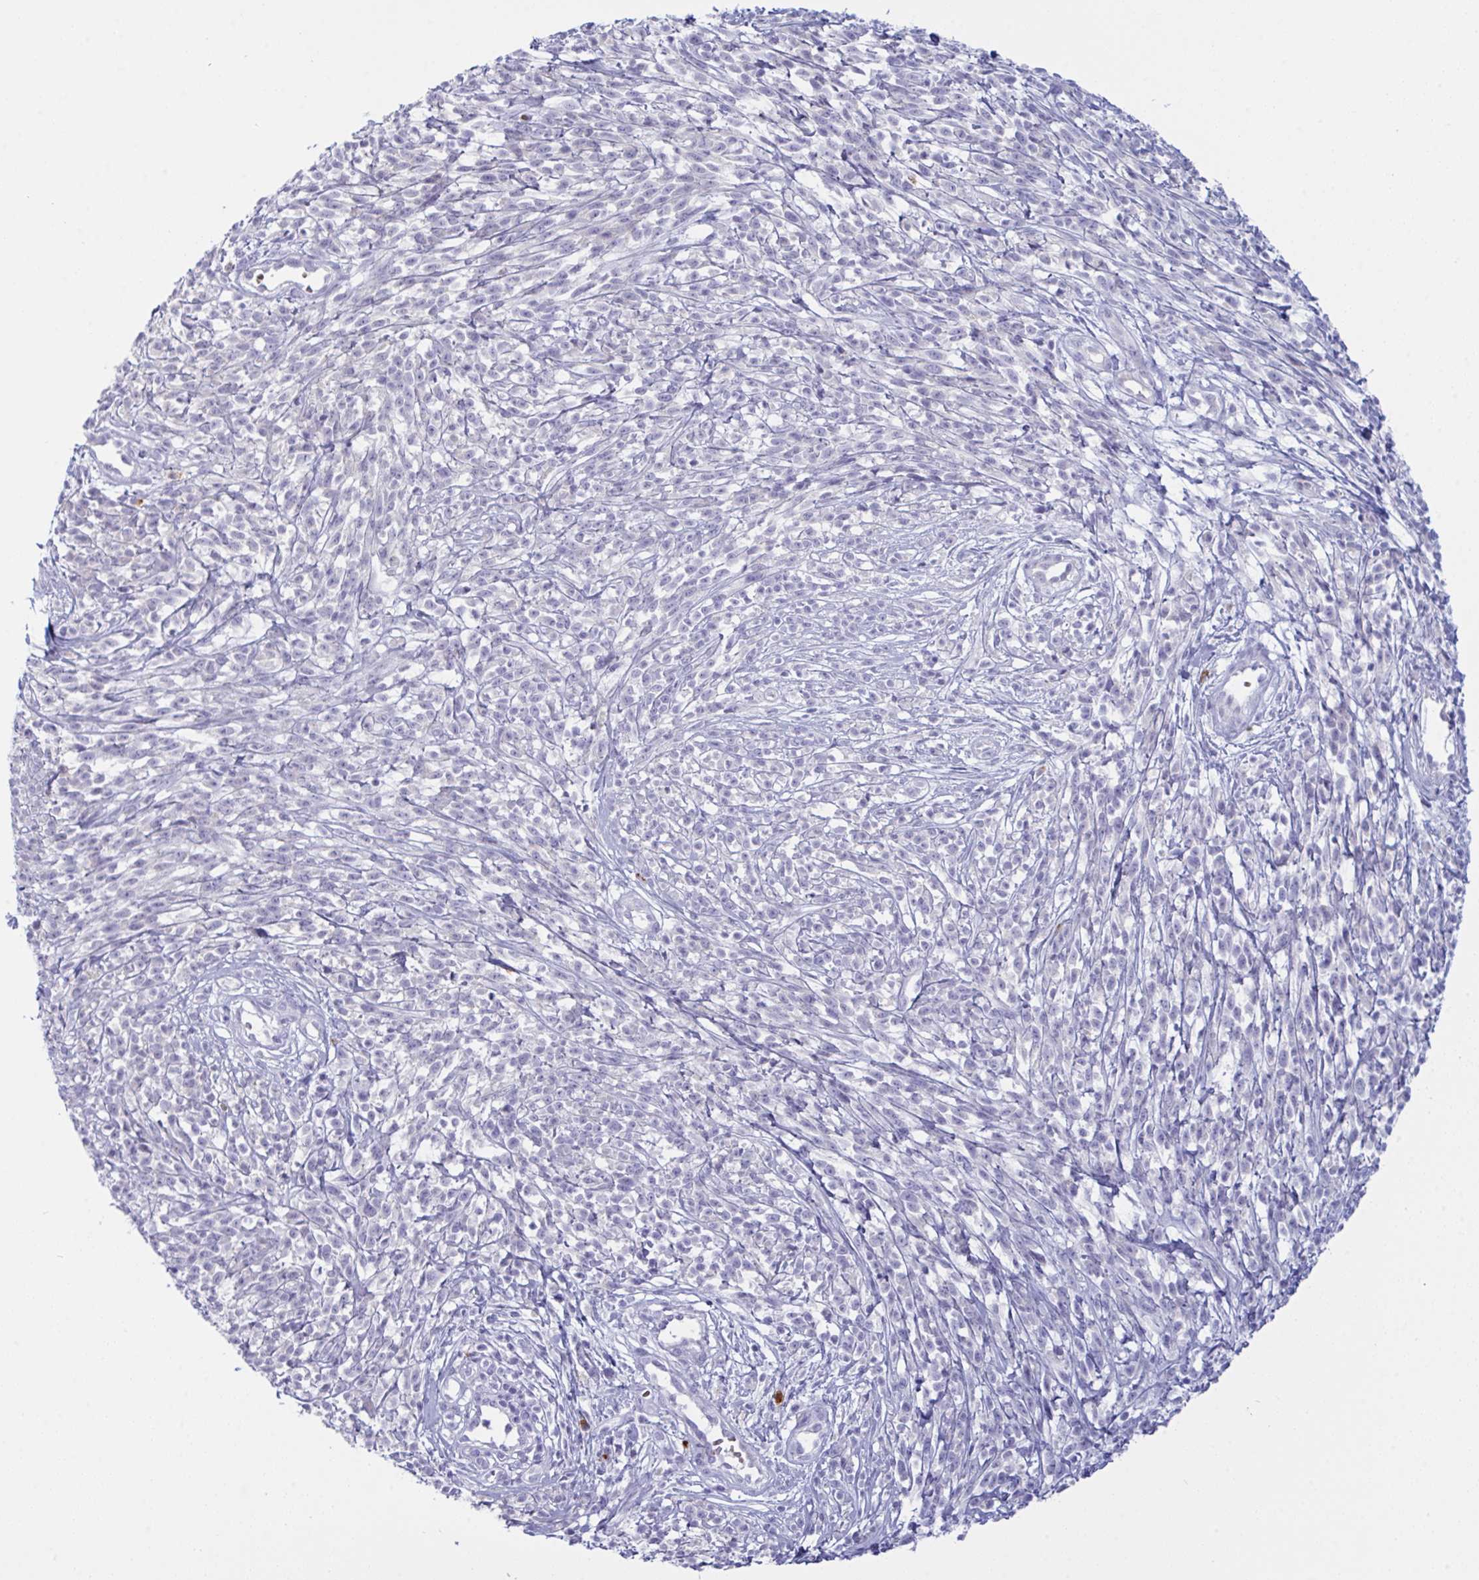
{"staining": {"intensity": "negative", "quantity": "none", "location": "none"}, "tissue": "melanoma", "cell_type": "Tumor cells", "image_type": "cancer", "snomed": [{"axis": "morphology", "description": "Malignant melanoma, NOS"}, {"axis": "topography", "description": "Skin"}, {"axis": "topography", "description": "Skin of trunk"}], "caption": "There is no significant staining in tumor cells of melanoma.", "gene": "ZNF684", "patient": {"sex": "male", "age": 74}}